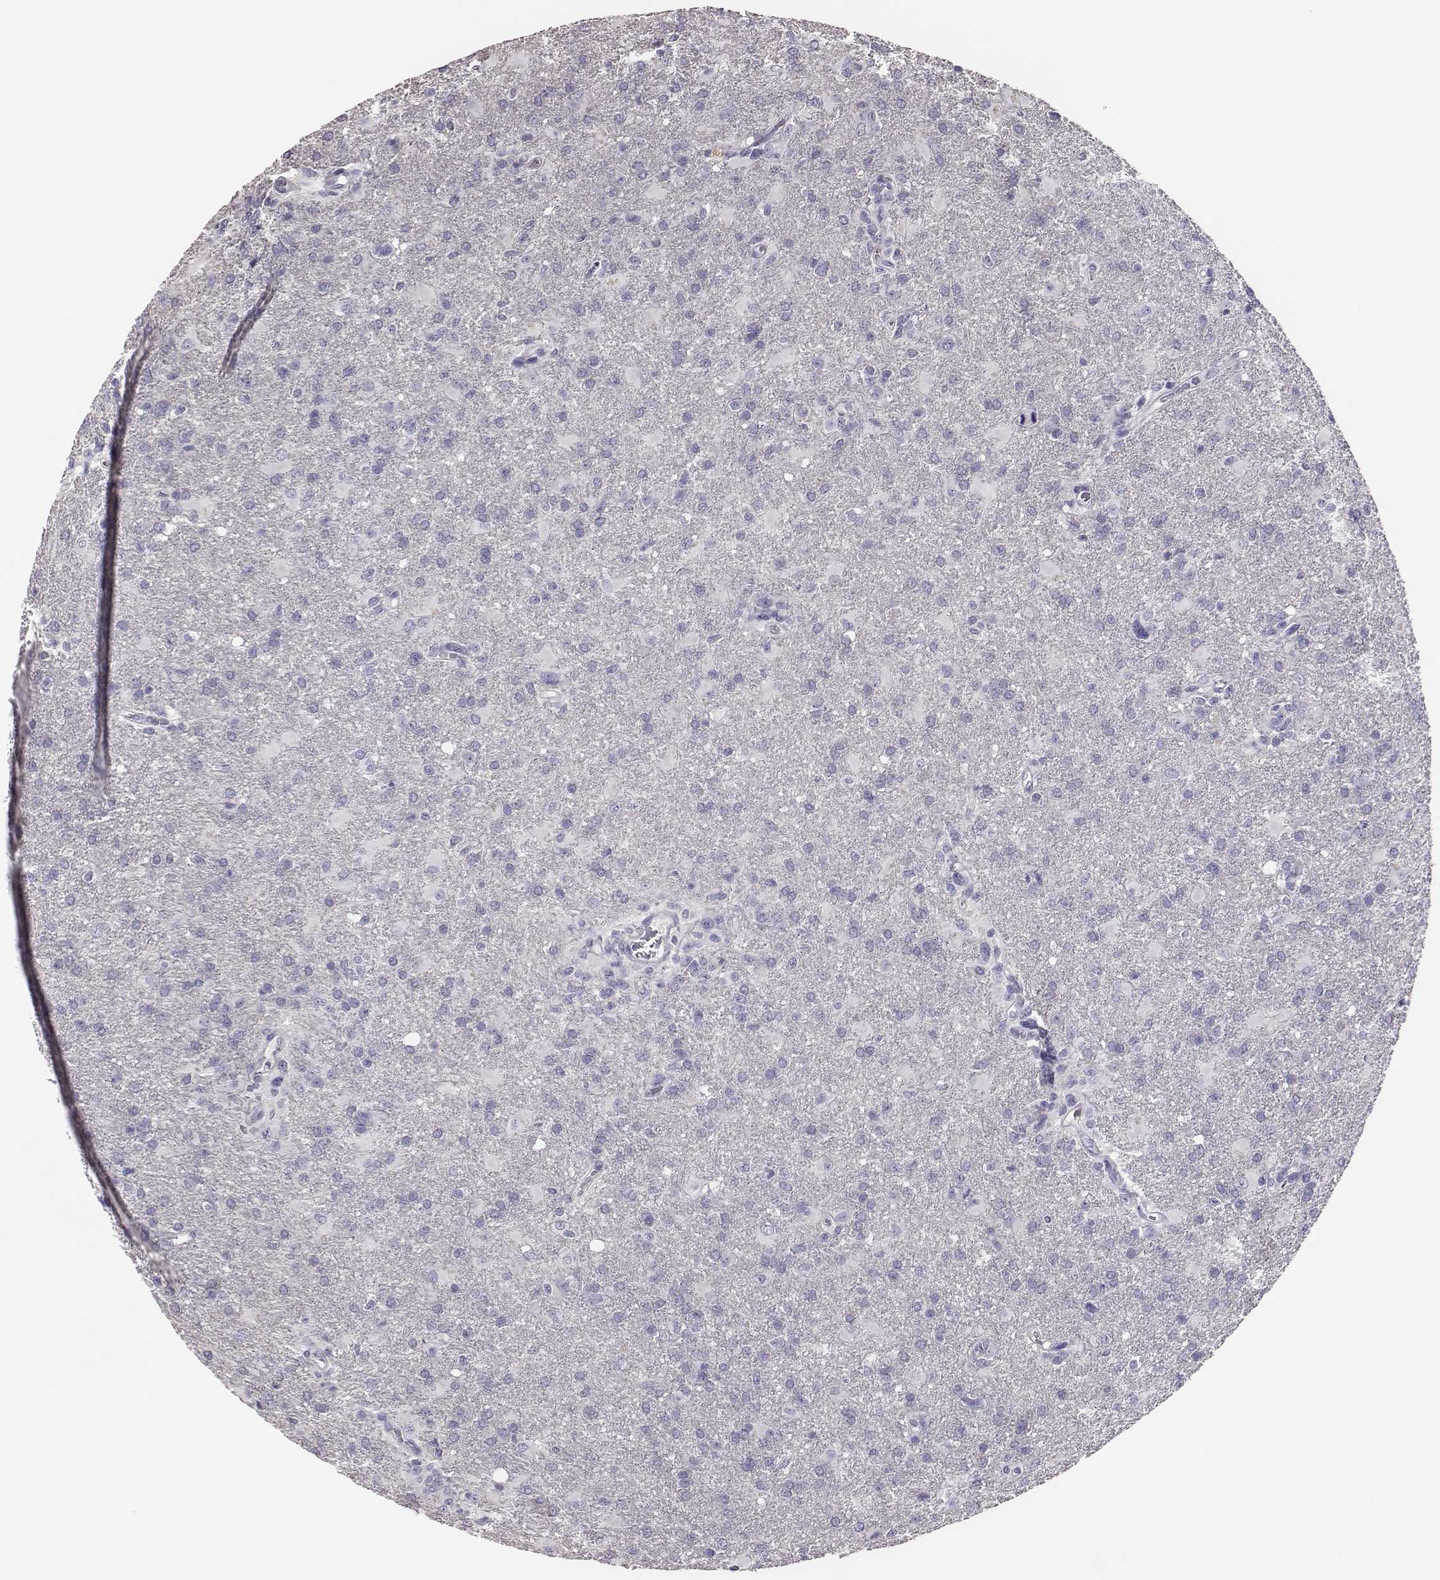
{"staining": {"intensity": "negative", "quantity": "none", "location": "none"}, "tissue": "glioma", "cell_type": "Tumor cells", "image_type": "cancer", "snomed": [{"axis": "morphology", "description": "Glioma, malignant, High grade"}, {"axis": "topography", "description": "Brain"}], "caption": "A high-resolution image shows immunohistochemistry staining of malignant high-grade glioma, which shows no significant positivity in tumor cells.", "gene": "P2RY10", "patient": {"sex": "male", "age": 68}}